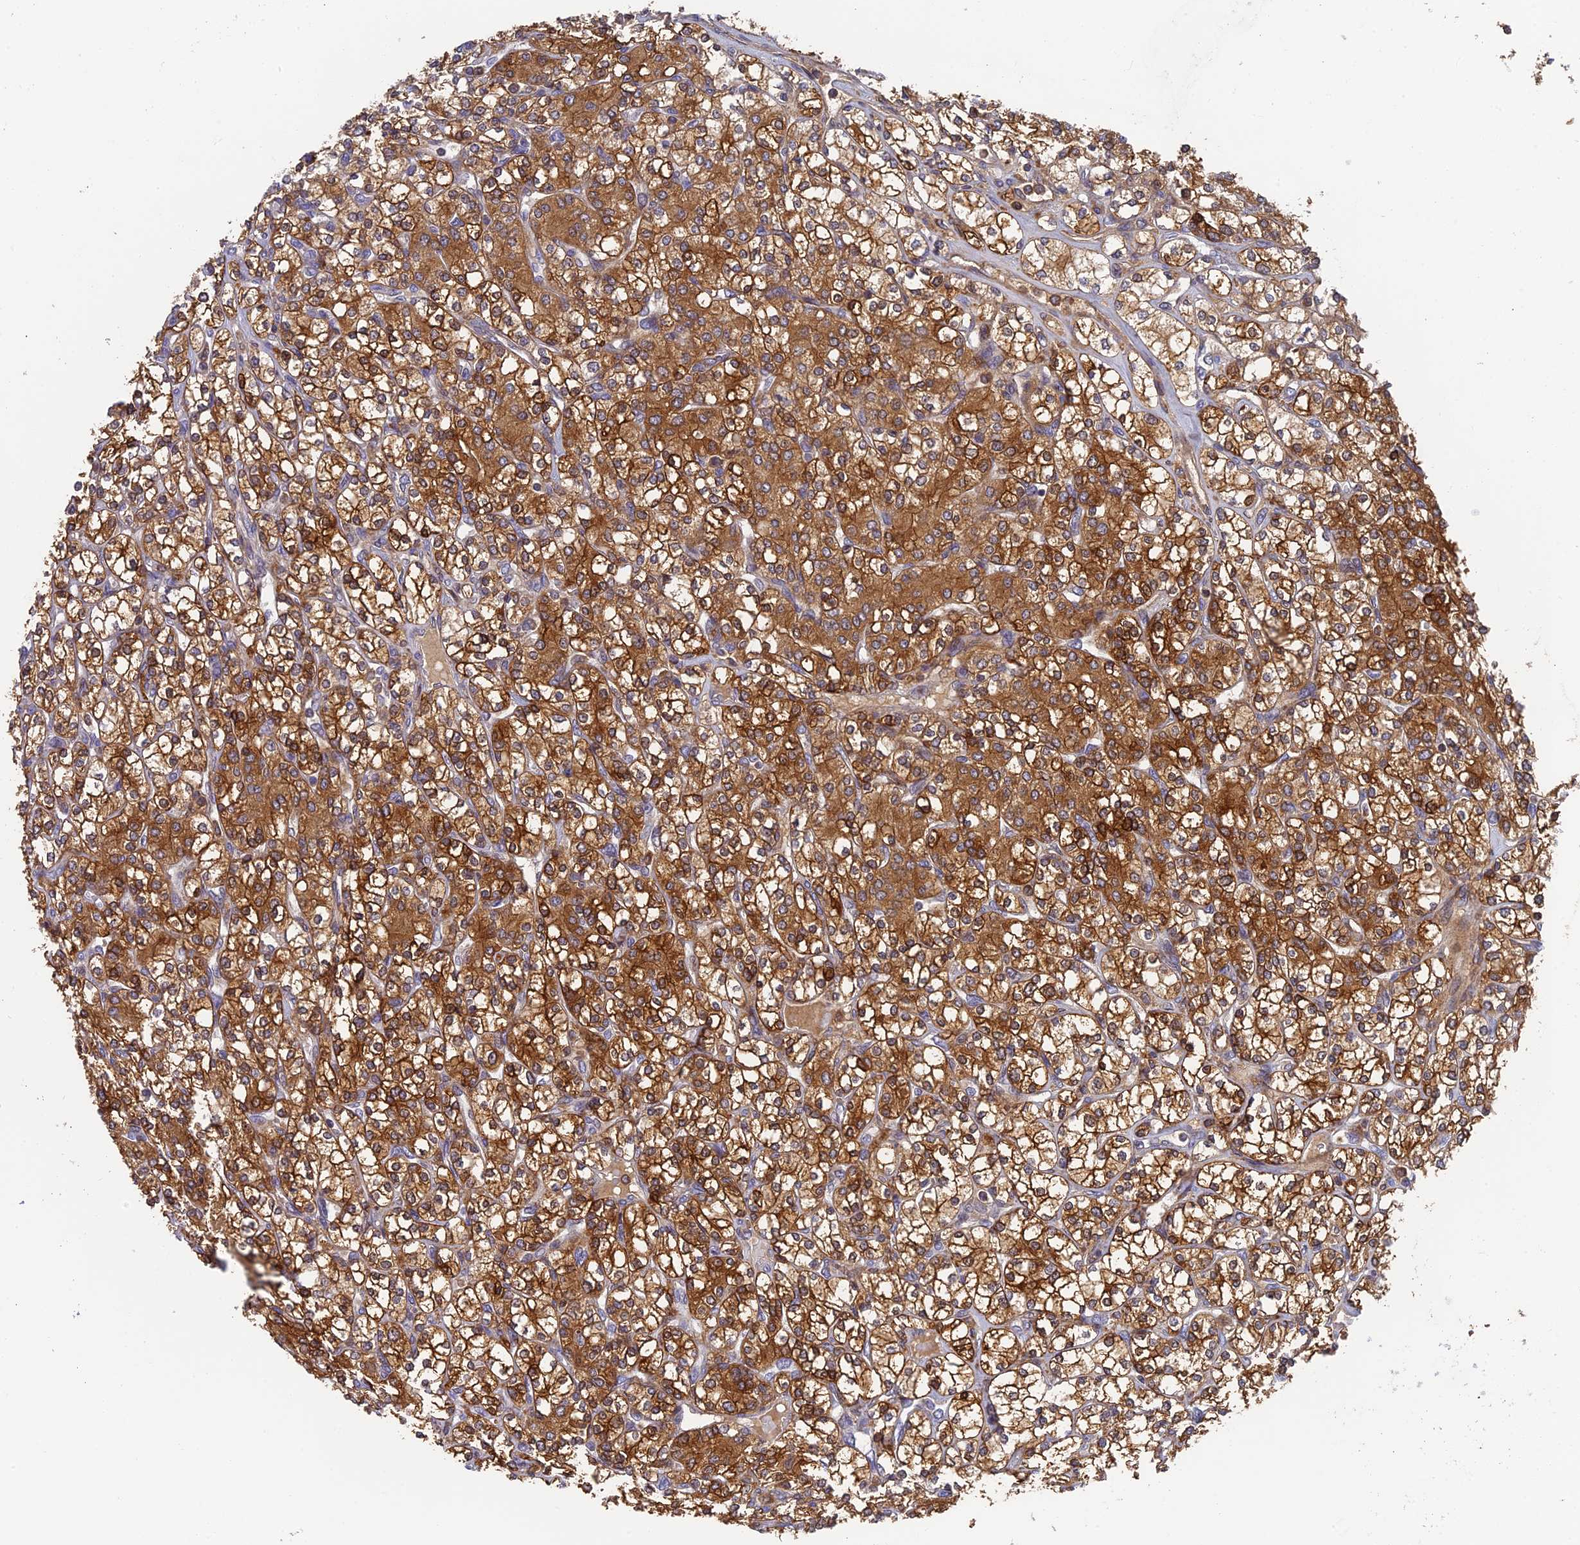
{"staining": {"intensity": "strong", "quantity": ">75%", "location": "cytoplasmic/membranous"}, "tissue": "renal cancer", "cell_type": "Tumor cells", "image_type": "cancer", "snomed": [{"axis": "morphology", "description": "Adenocarcinoma, NOS"}, {"axis": "topography", "description": "Kidney"}], "caption": "Strong cytoplasmic/membranous protein expression is present in approximately >75% of tumor cells in adenocarcinoma (renal). (DAB IHC with brightfield microscopy, high magnification).", "gene": "IPO5", "patient": {"sex": "male", "age": 77}}